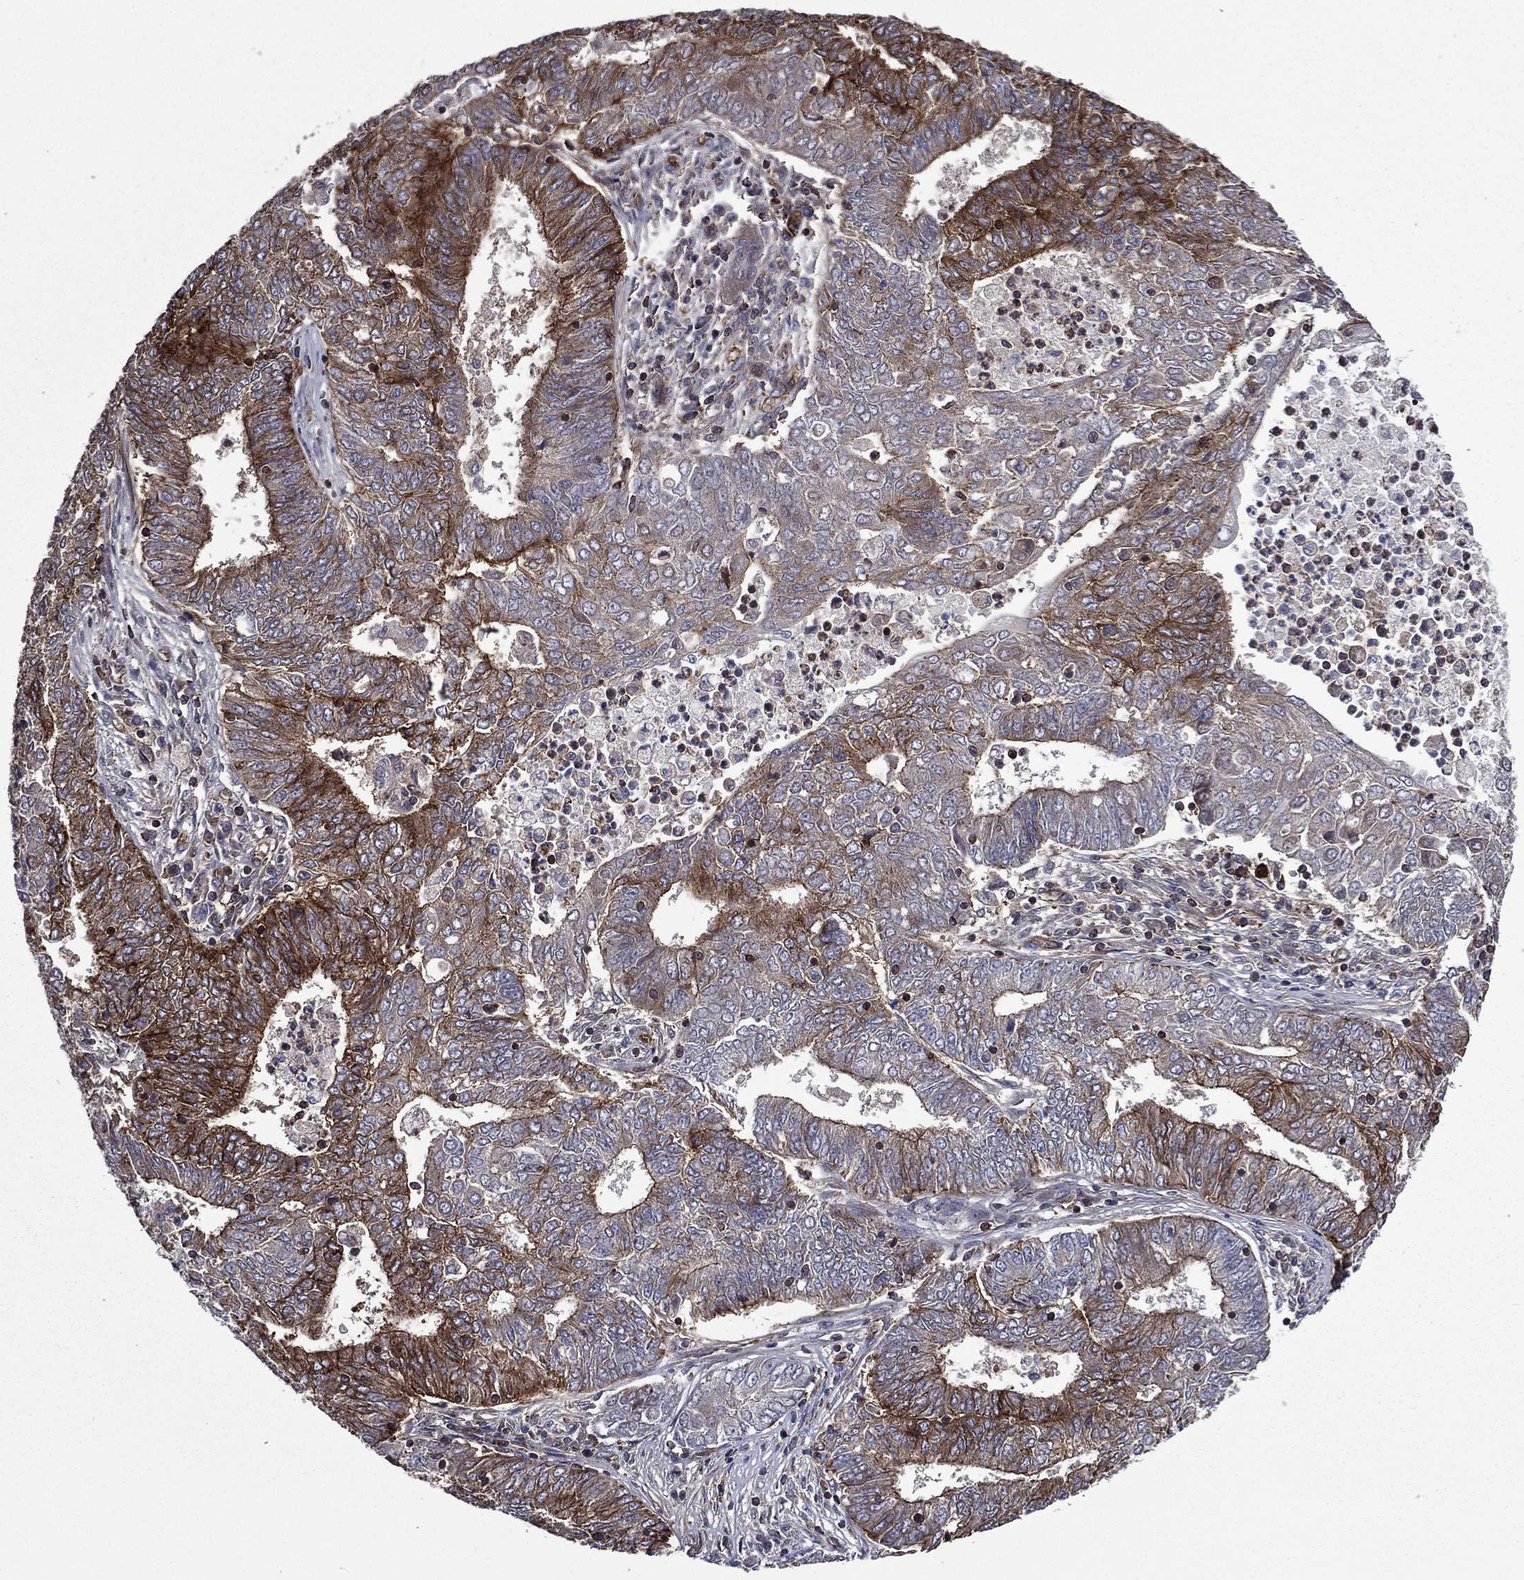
{"staining": {"intensity": "strong", "quantity": "25%-75%", "location": "cytoplasmic/membranous"}, "tissue": "endometrial cancer", "cell_type": "Tumor cells", "image_type": "cancer", "snomed": [{"axis": "morphology", "description": "Adenocarcinoma, NOS"}, {"axis": "topography", "description": "Endometrium"}], "caption": "Immunohistochemical staining of endometrial cancer (adenocarcinoma) demonstrates high levels of strong cytoplasmic/membranous protein expression in approximately 25%-75% of tumor cells.", "gene": "PLPP3", "patient": {"sex": "female", "age": 62}}